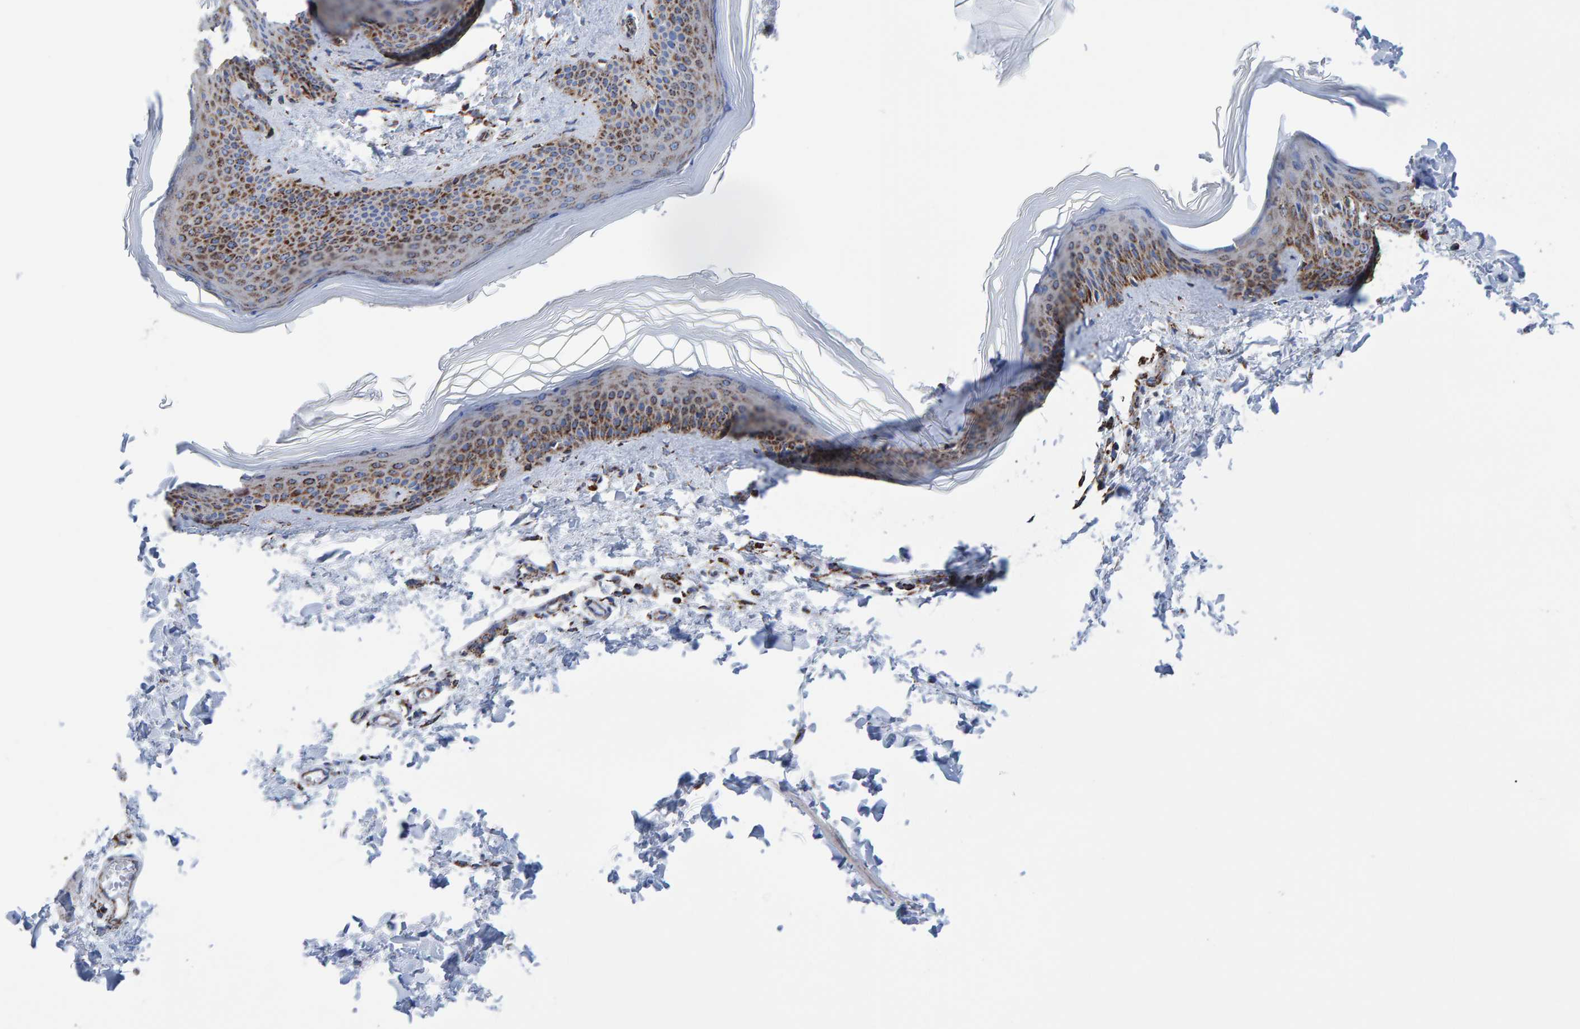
{"staining": {"intensity": "moderate", "quantity": "<25%", "location": "cytoplasmic/membranous"}, "tissue": "skin", "cell_type": "Fibroblasts", "image_type": "normal", "snomed": [{"axis": "morphology", "description": "Normal tissue, NOS"}, {"axis": "topography", "description": "Skin"}], "caption": "A high-resolution image shows immunohistochemistry (IHC) staining of unremarkable skin, which reveals moderate cytoplasmic/membranous staining in about <25% of fibroblasts.", "gene": "ENSG00000262660", "patient": {"sex": "female", "age": 27}}